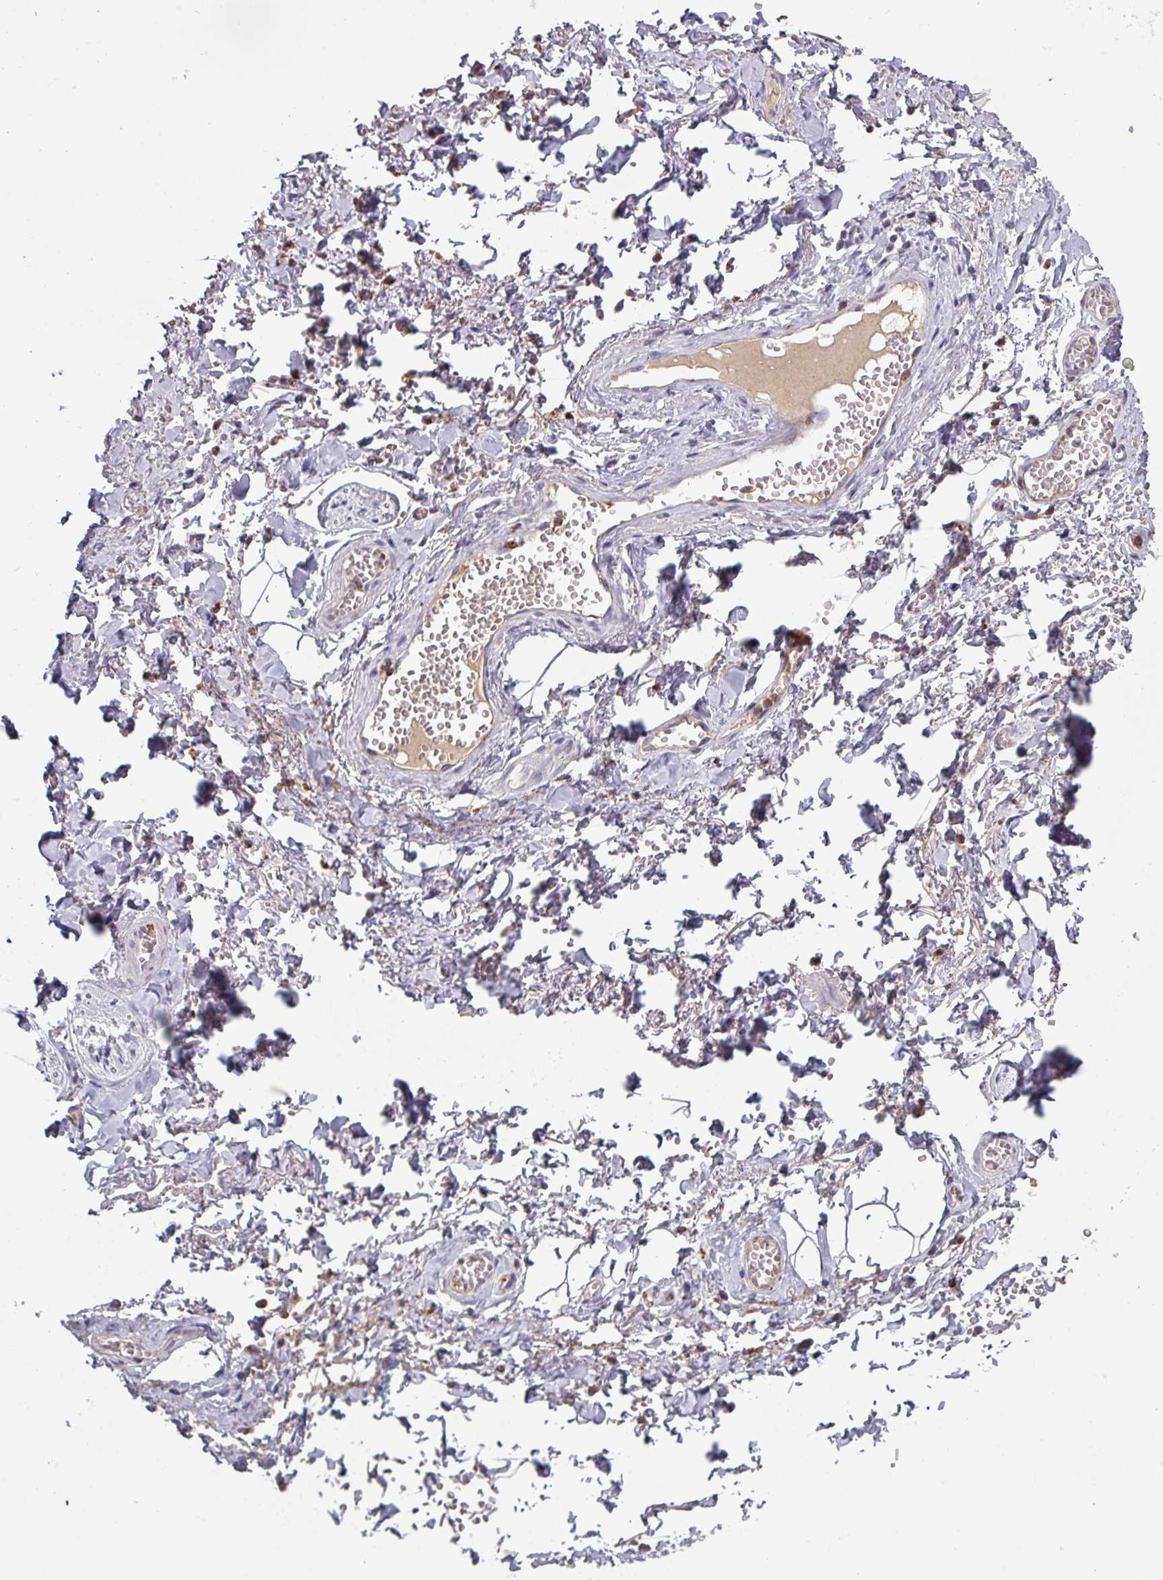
{"staining": {"intensity": "negative", "quantity": "none", "location": "none"}, "tissue": "adipose tissue", "cell_type": "Adipocytes", "image_type": "normal", "snomed": [{"axis": "morphology", "description": "Normal tissue, NOS"}, {"axis": "topography", "description": "Vulva"}, {"axis": "topography", "description": "Vagina"}, {"axis": "topography", "description": "Peripheral nerve tissue"}], "caption": "An image of human adipose tissue is negative for staining in adipocytes.", "gene": "PRAMEF7", "patient": {"sex": "female", "age": 66}}